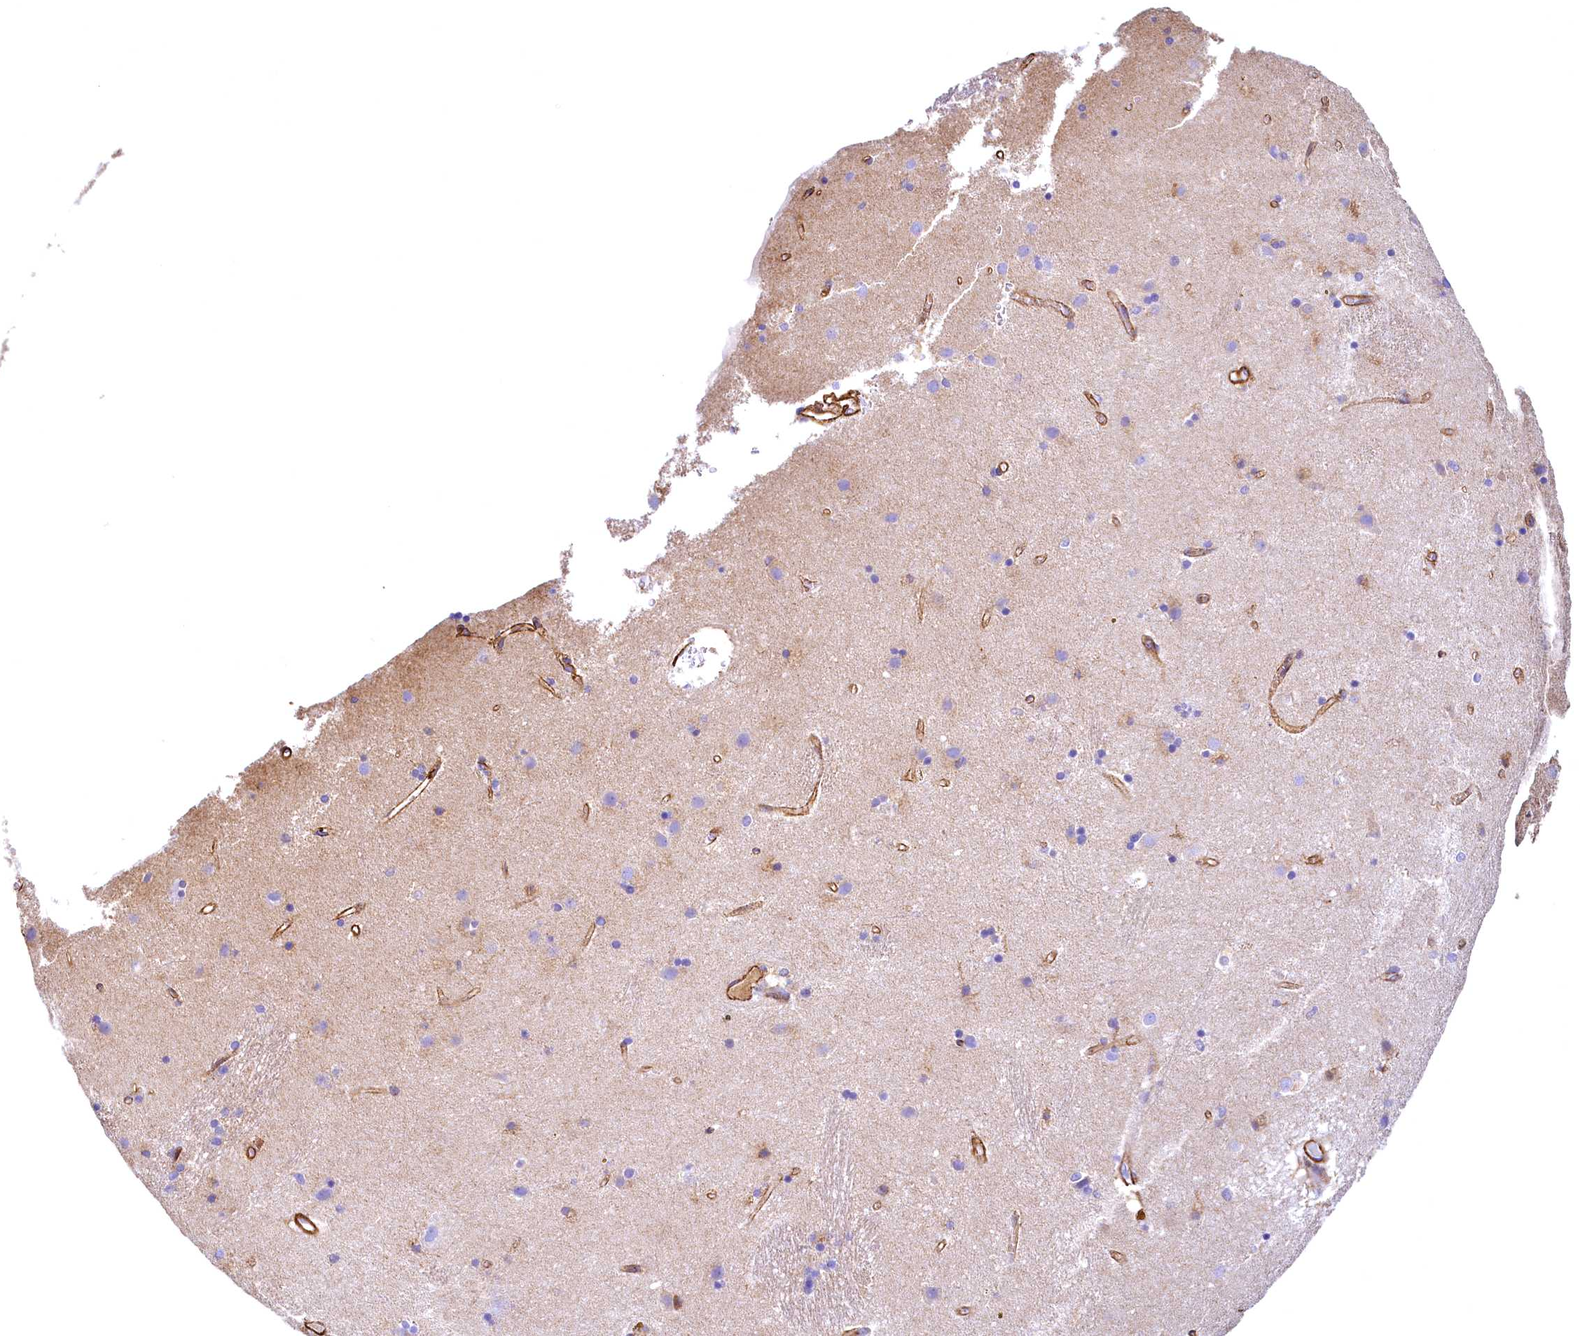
{"staining": {"intensity": "weak", "quantity": "<25%", "location": "cytoplasmic/membranous"}, "tissue": "caudate", "cell_type": "Glial cells", "image_type": "normal", "snomed": [{"axis": "morphology", "description": "Normal tissue, NOS"}, {"axis": "topography", "description": "Lateral ventricle wall"}], "caption": "Benign caudate was stained to show a protein in brown. There is no significant staining in glial cells. (DAB immunohistochemistry with hematoxylin counter stain).", "gene": "THBS1", "patient": {"sex": "male", "age": 70}}